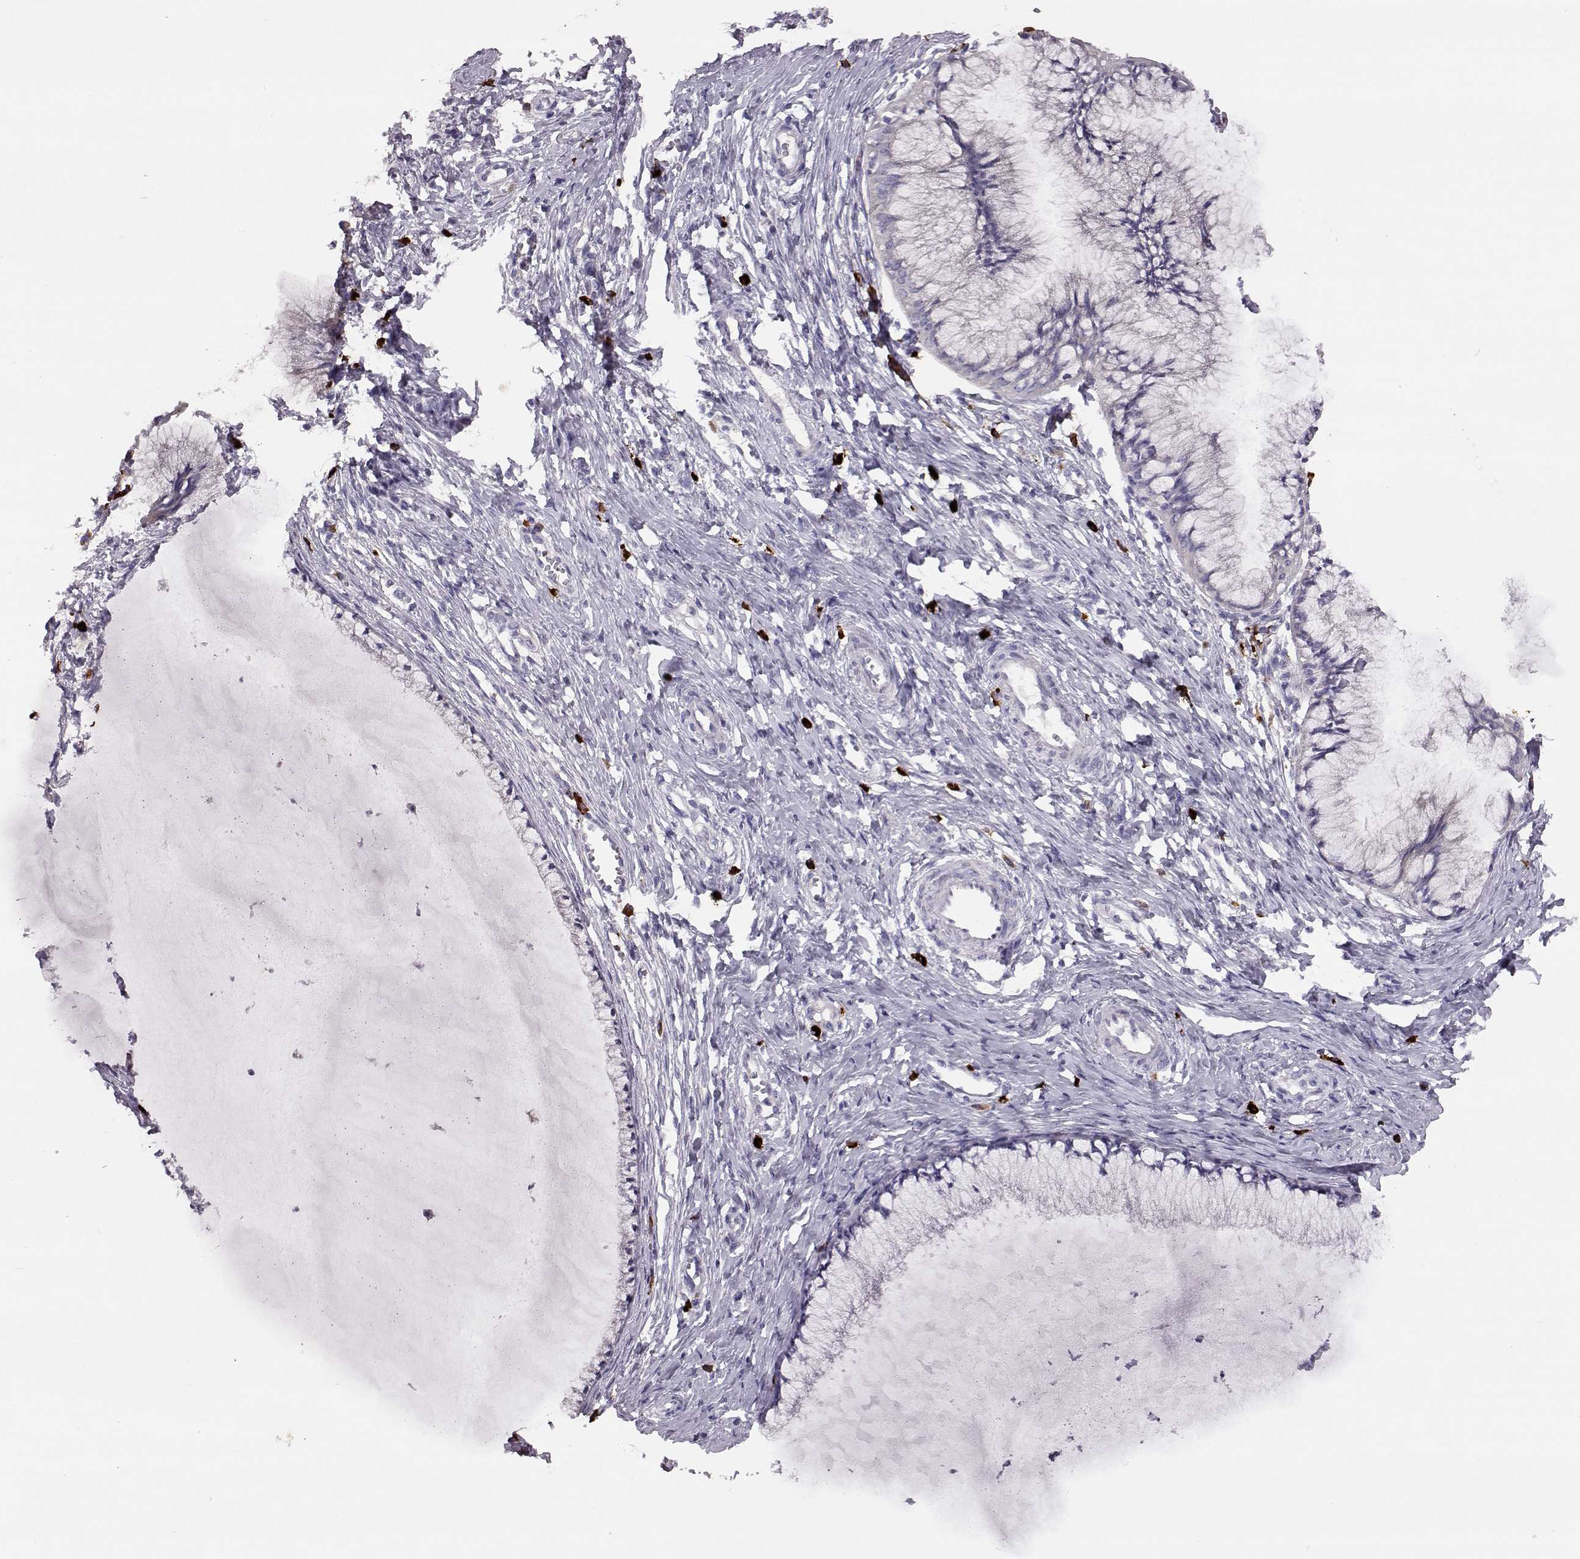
{"staining": {"intensity": "negative", "quantity": "none", "location": "none"}, "tissue": "cervical cancer", "cell_type": "Tumor cells", "image_type": "cancer", "snomed": [{"axis": "morphology", "description": "Squamous cell carcinoma, NOS"}, {"axis": "topography", "description": "Cervix"}], "caption": "High magnification brightfield microscopy of cervical squamous cell carcinoma stained with DAB (3,3'-diaminobenzidine) (brown) and counterstained with hematoxylin (blue): tumor cells show no significant staining.", "gene": "ADGRG5", "patient": {"sex": "female", "age": 36}}